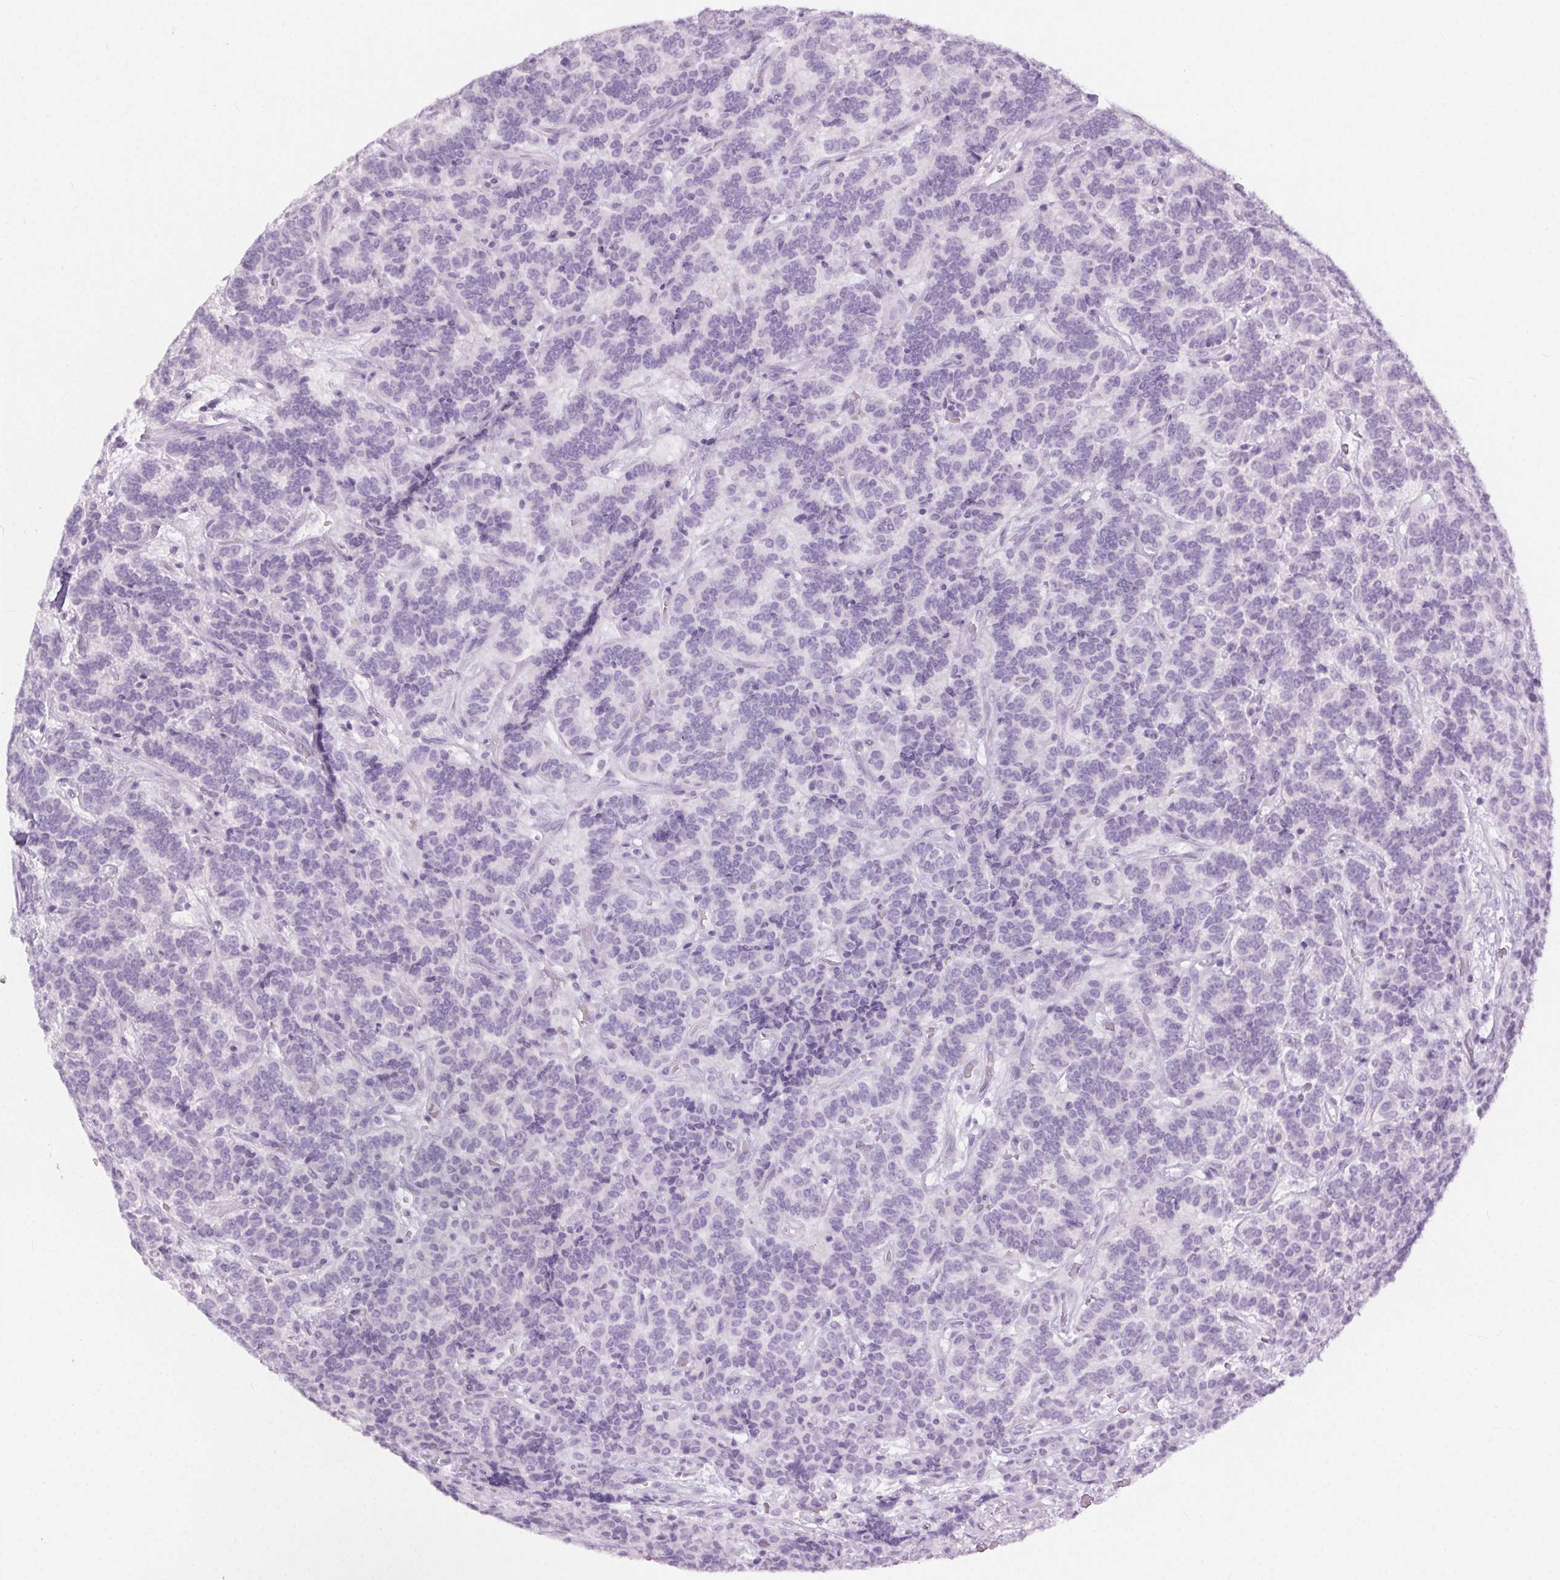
{"staining": {"intensity": "negative", "quantity": "none", "location": "none"}, "tissue": "carcinoid", "cell_type": "Tumor cells", "image_type": "cancer", "snomed": [{"axis": "morphology", "description": "Carcinoid, malignant, NOS"}, {"axis": "topography", "description": "Pancreas"}], "caption": "IHC histopathology image of carcinoid stained for a protein (brown), which exhibits no expression in tumor cells. (IHC, brightfield microscopy, high magnification).", "gene": "BEND2", "patient": {"sex": "male", "age": 36}}